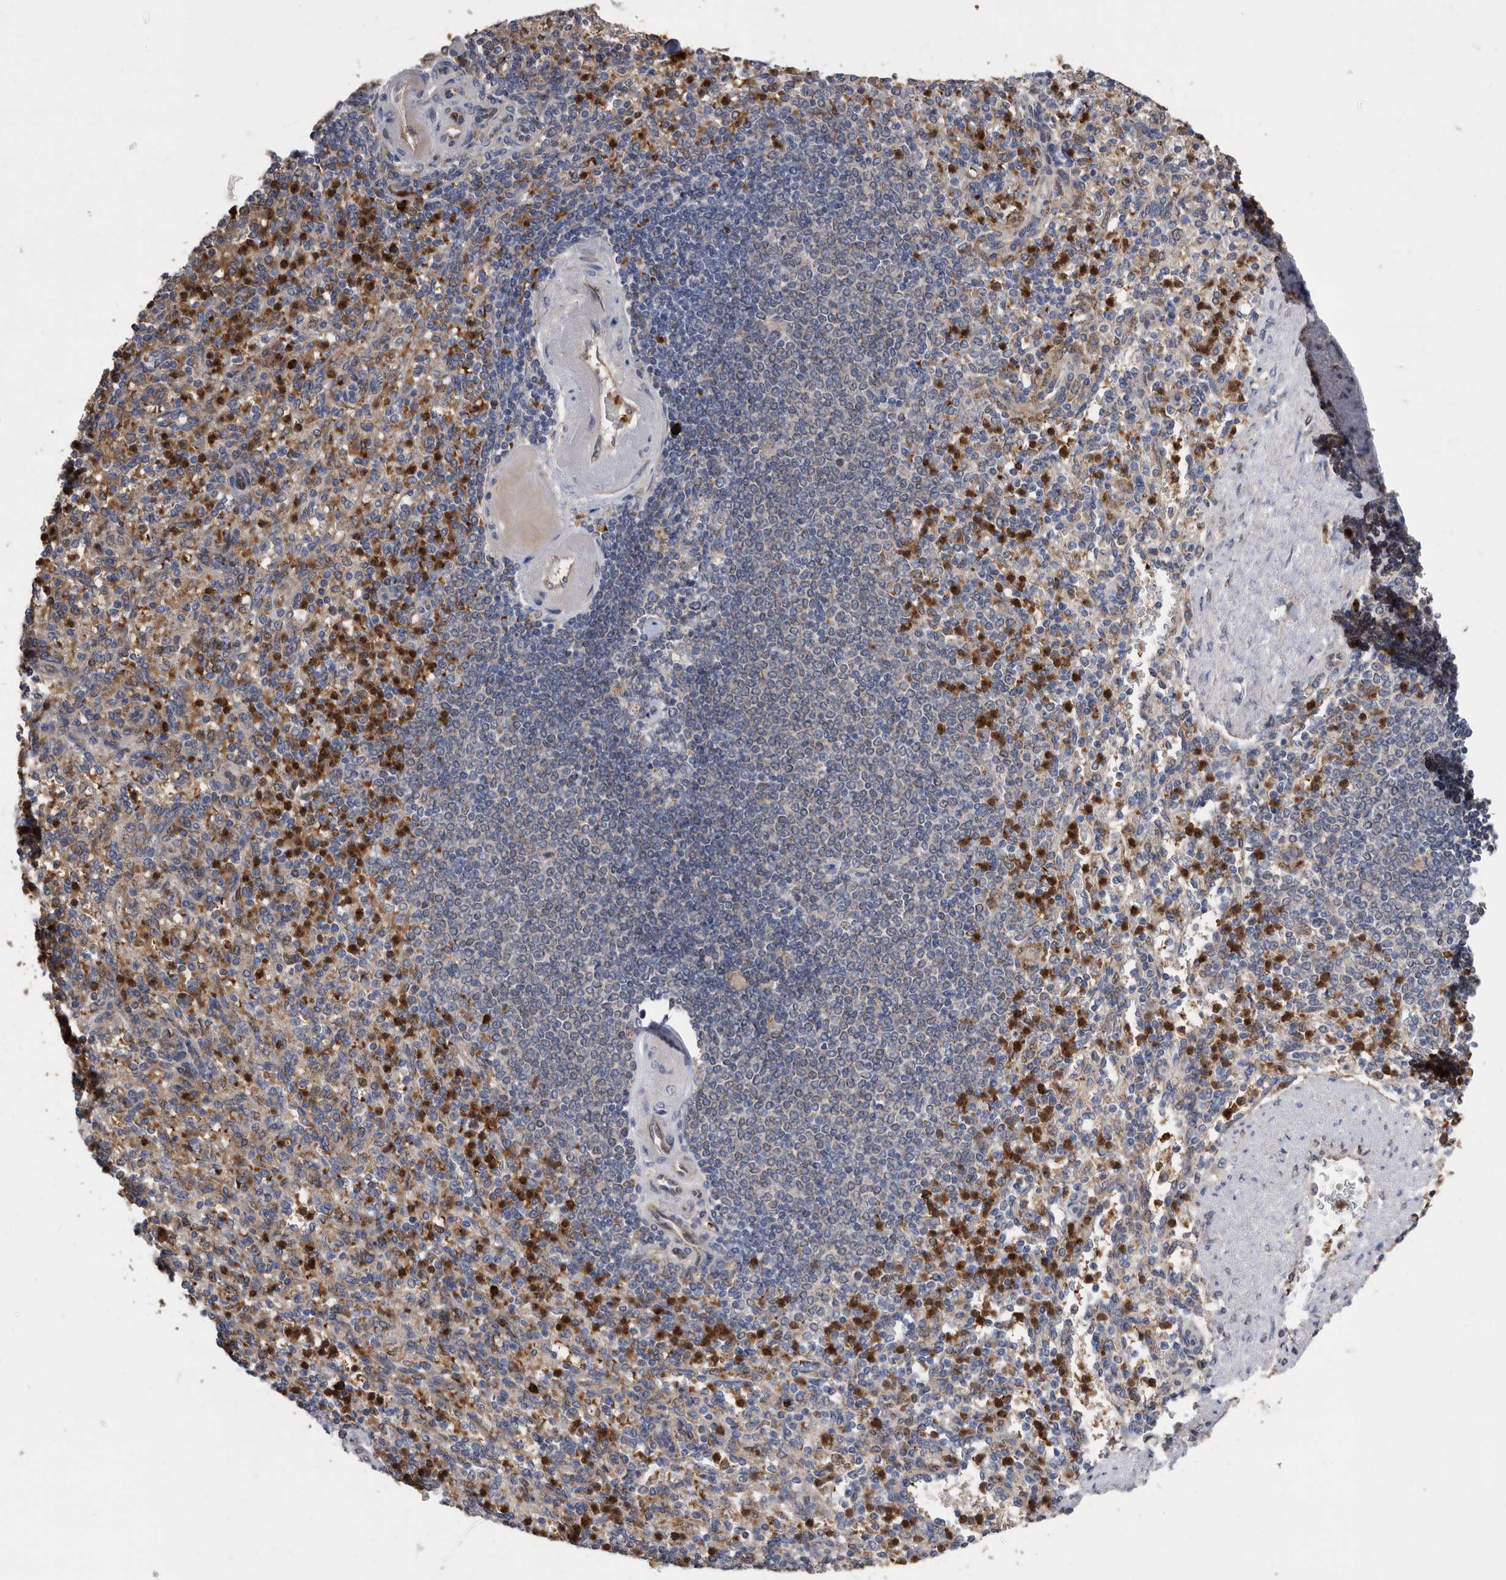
{"staining": {"intensity": "strong", "quantity": "25%-75%", "location": "cytoplasmic/membranous"}, "tissue": "spleen", "cell_type": "Cells in red pulp", "image_type": "normal", "snomed": [{"axis": "morphology", "description": "Normal tissue, NOS"}, {"axis": "topography", "description": "Spleen"}], "caption": "Protein analysis of unremarkable spleen exhibits strong cytoplasmic/membranous expression in about 25%-75% of cells in red pulp.", "gene": "CRISPLD2", "patient": {"sex": "female", "age": 74}}